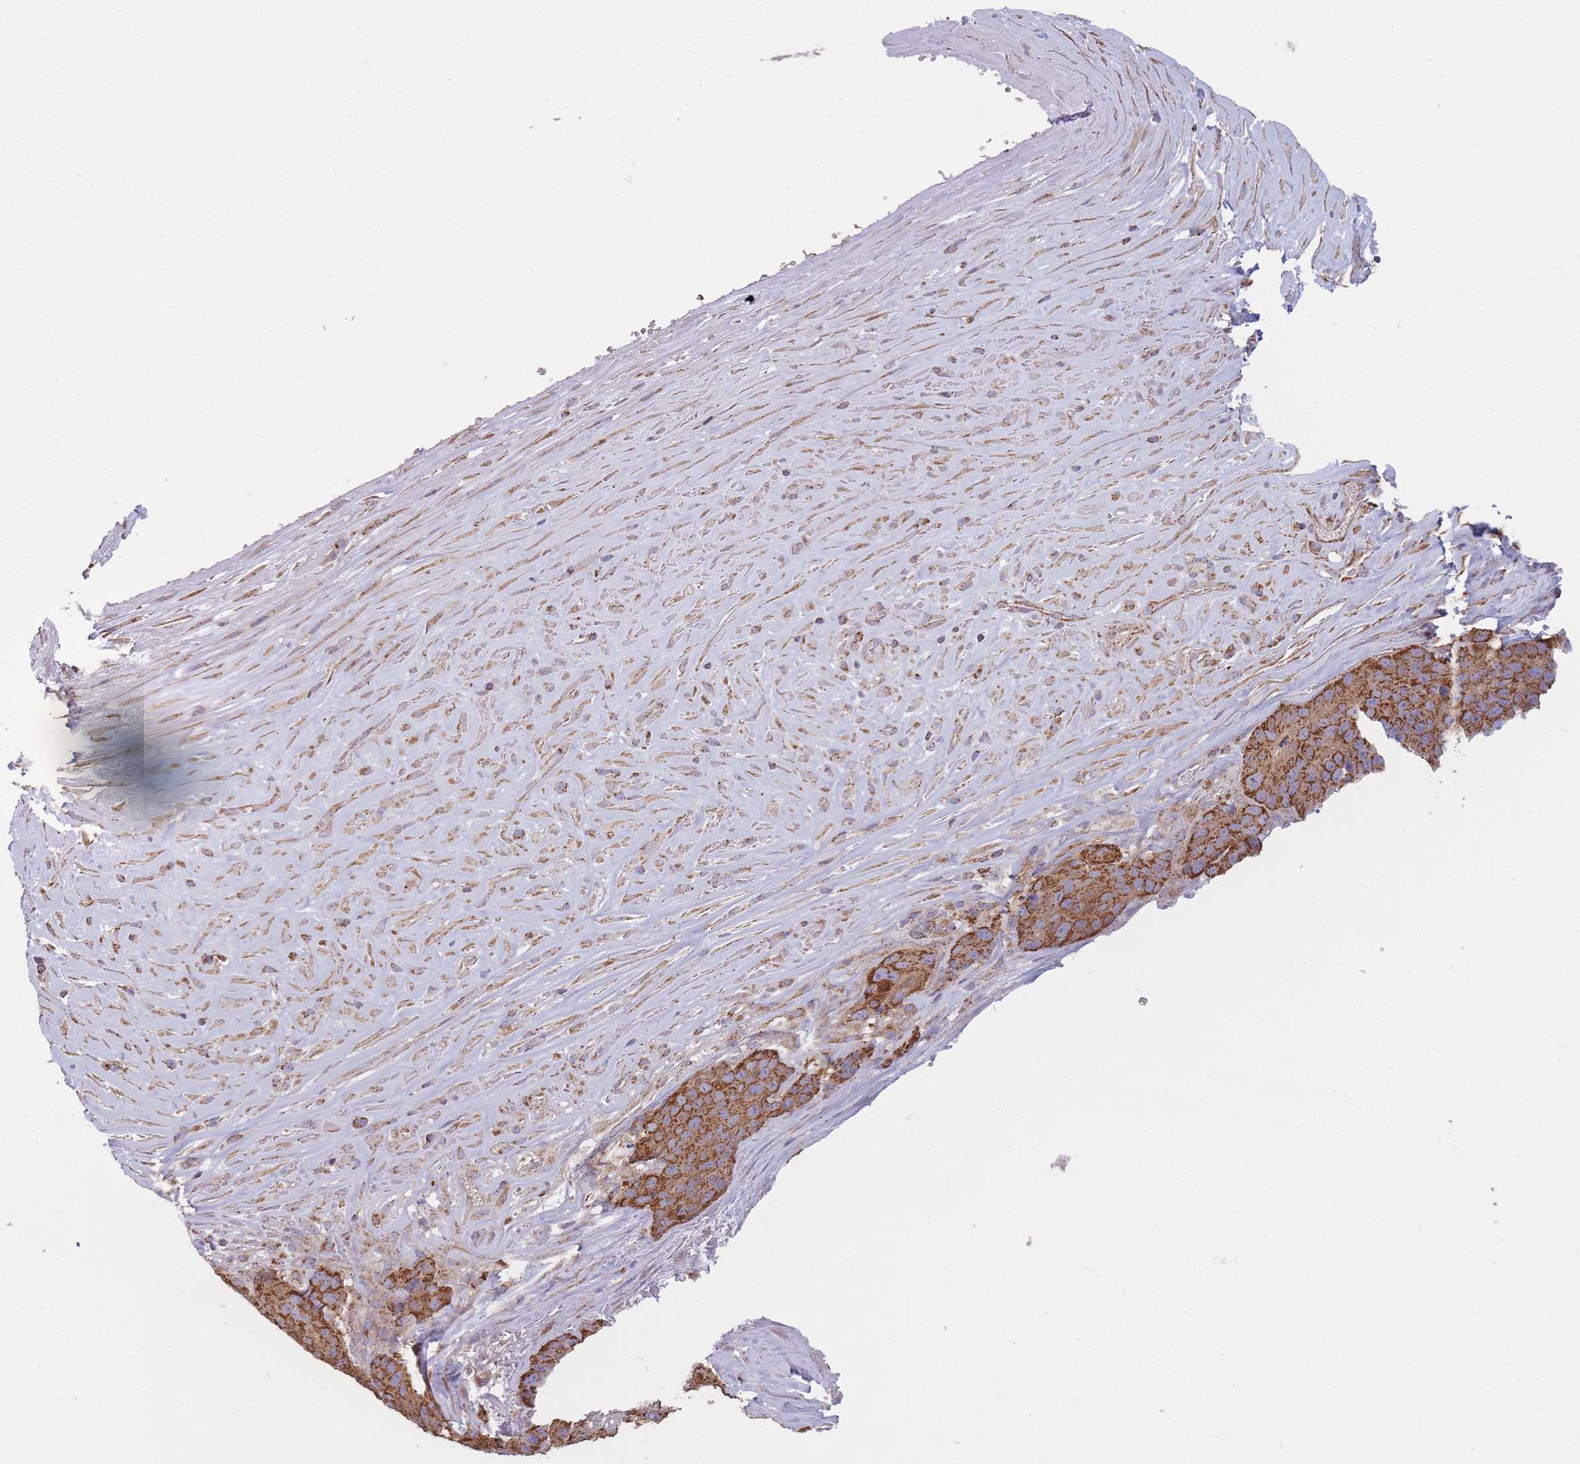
{"staining": {"intensity": "strong", "quantity": ">75%", "location": "cytoplasmic/membranous"}, "tissue": "stomach cancer", "cell_type": "Tumor cells", "image_type": "cancer", "snomed": [{"axis": "morphology", "description": "Adenocarcinoma, NOS"}, {"axis": "topography", "description": "Stomach"}], "caption": "Immunohistochemical staining of human adenocarcinoma (stomach) demonstrates high levels of strong cytoplasmic/membranous staining in approximately >75% of tumor cells. The protein is stained brown, and the nuclei are stained in blue (DAB (3,3'-diaminobenzidine) IHC with brightfield microscopy, high magnification).", "gene": "KIF16B", "patient": {"sex": "male", "age": 71}}